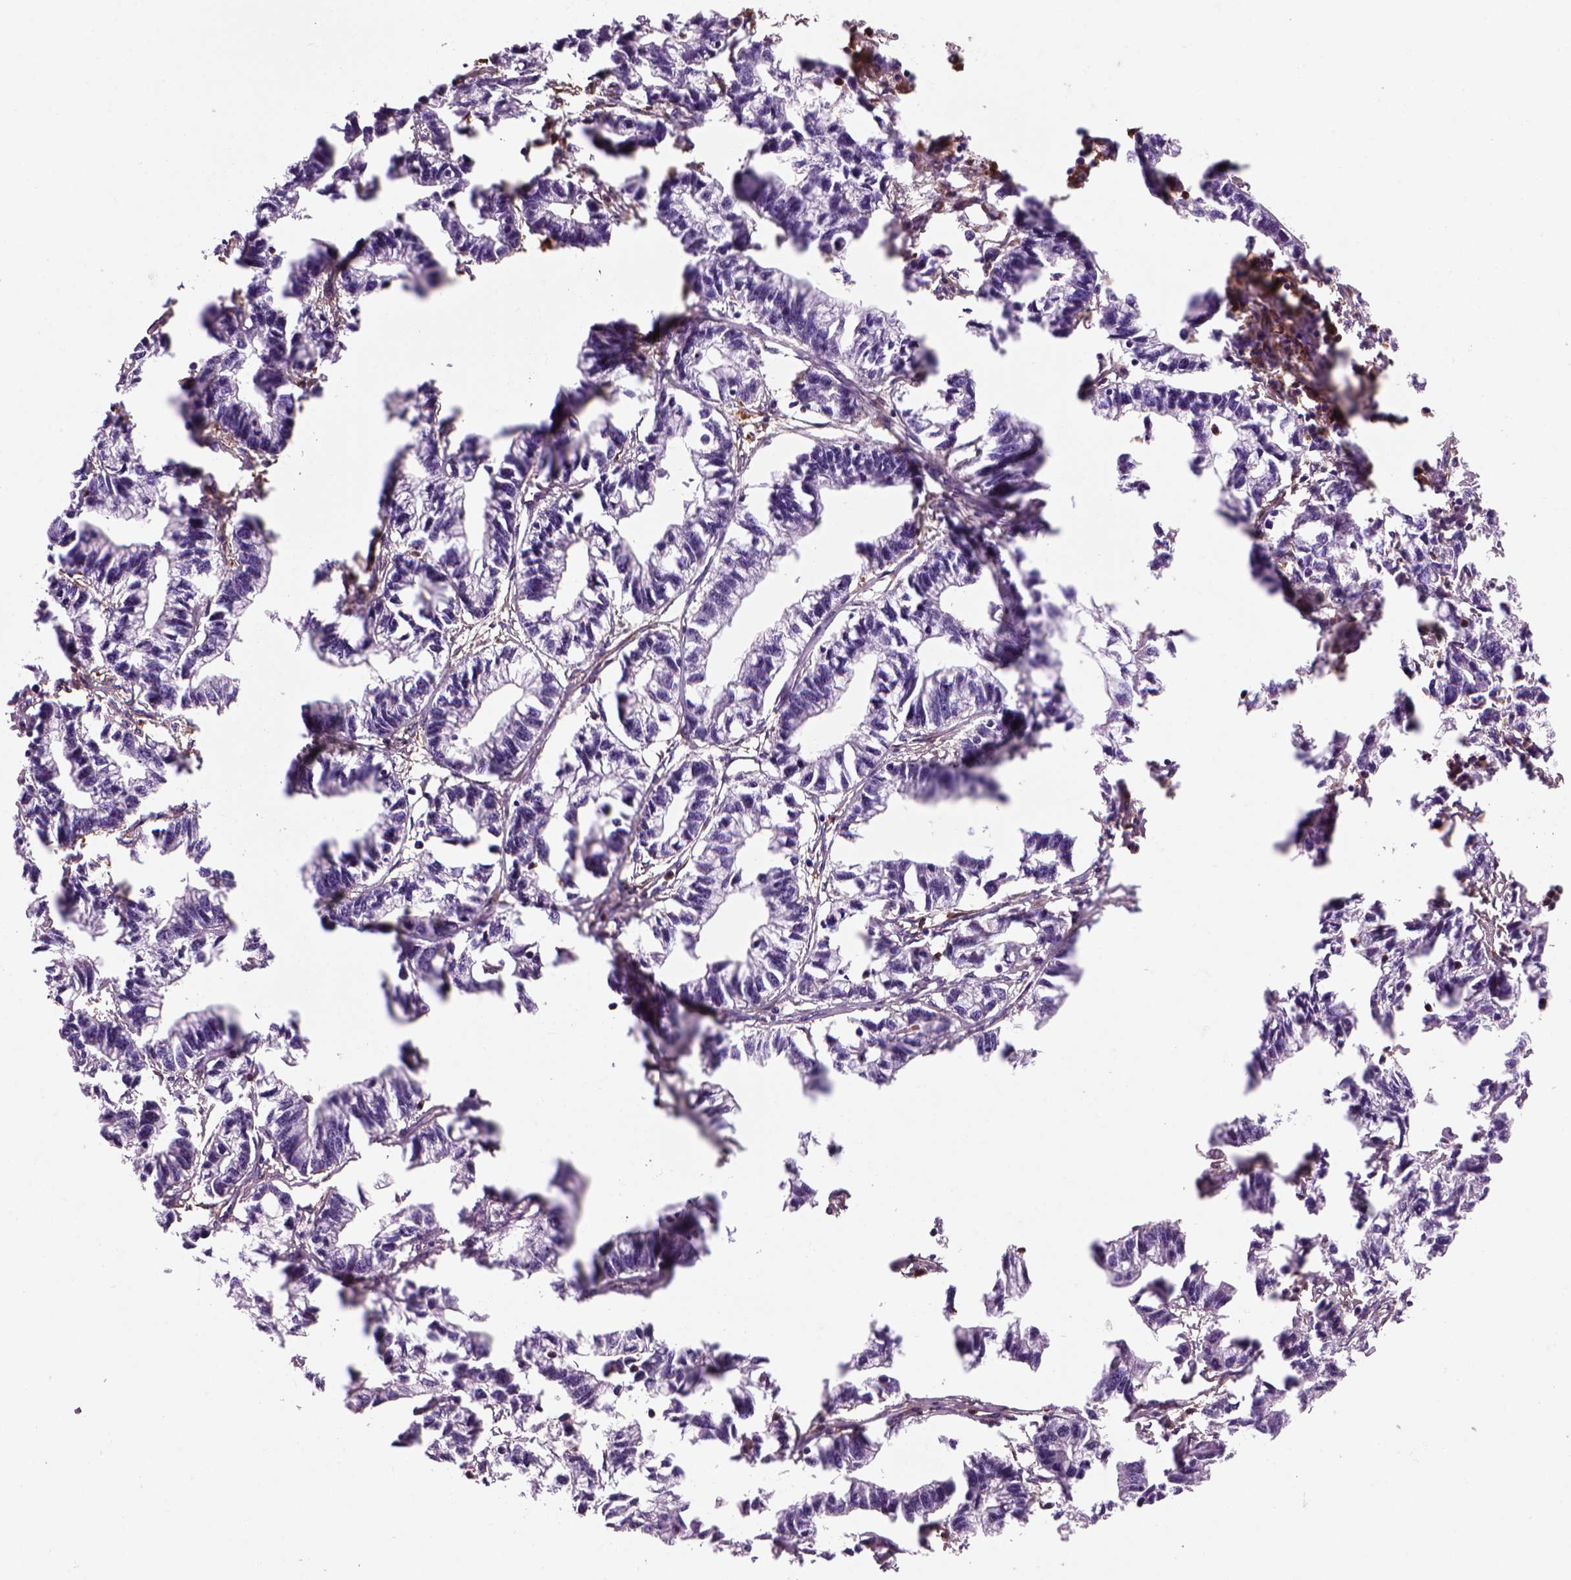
{"staining": {"intensity": "negative", "quantity": "none", "location": "none"}, "tissue": "stomach cancer", "cell_type": "Tumor cells", "image_type": "cancer", "snomed": [{"axis": "morphology", "description": "Adenocarcinoma, NOS"}, {"axis": "topography", "description": "Stomach"}], "caption": "Human stomach adenocarcinoma stained for a protein using immunohistochemistry exhibits no staining in tumor cells.", "gene": "MARCKS", "patient": {"sex": "male", "age": 83}}